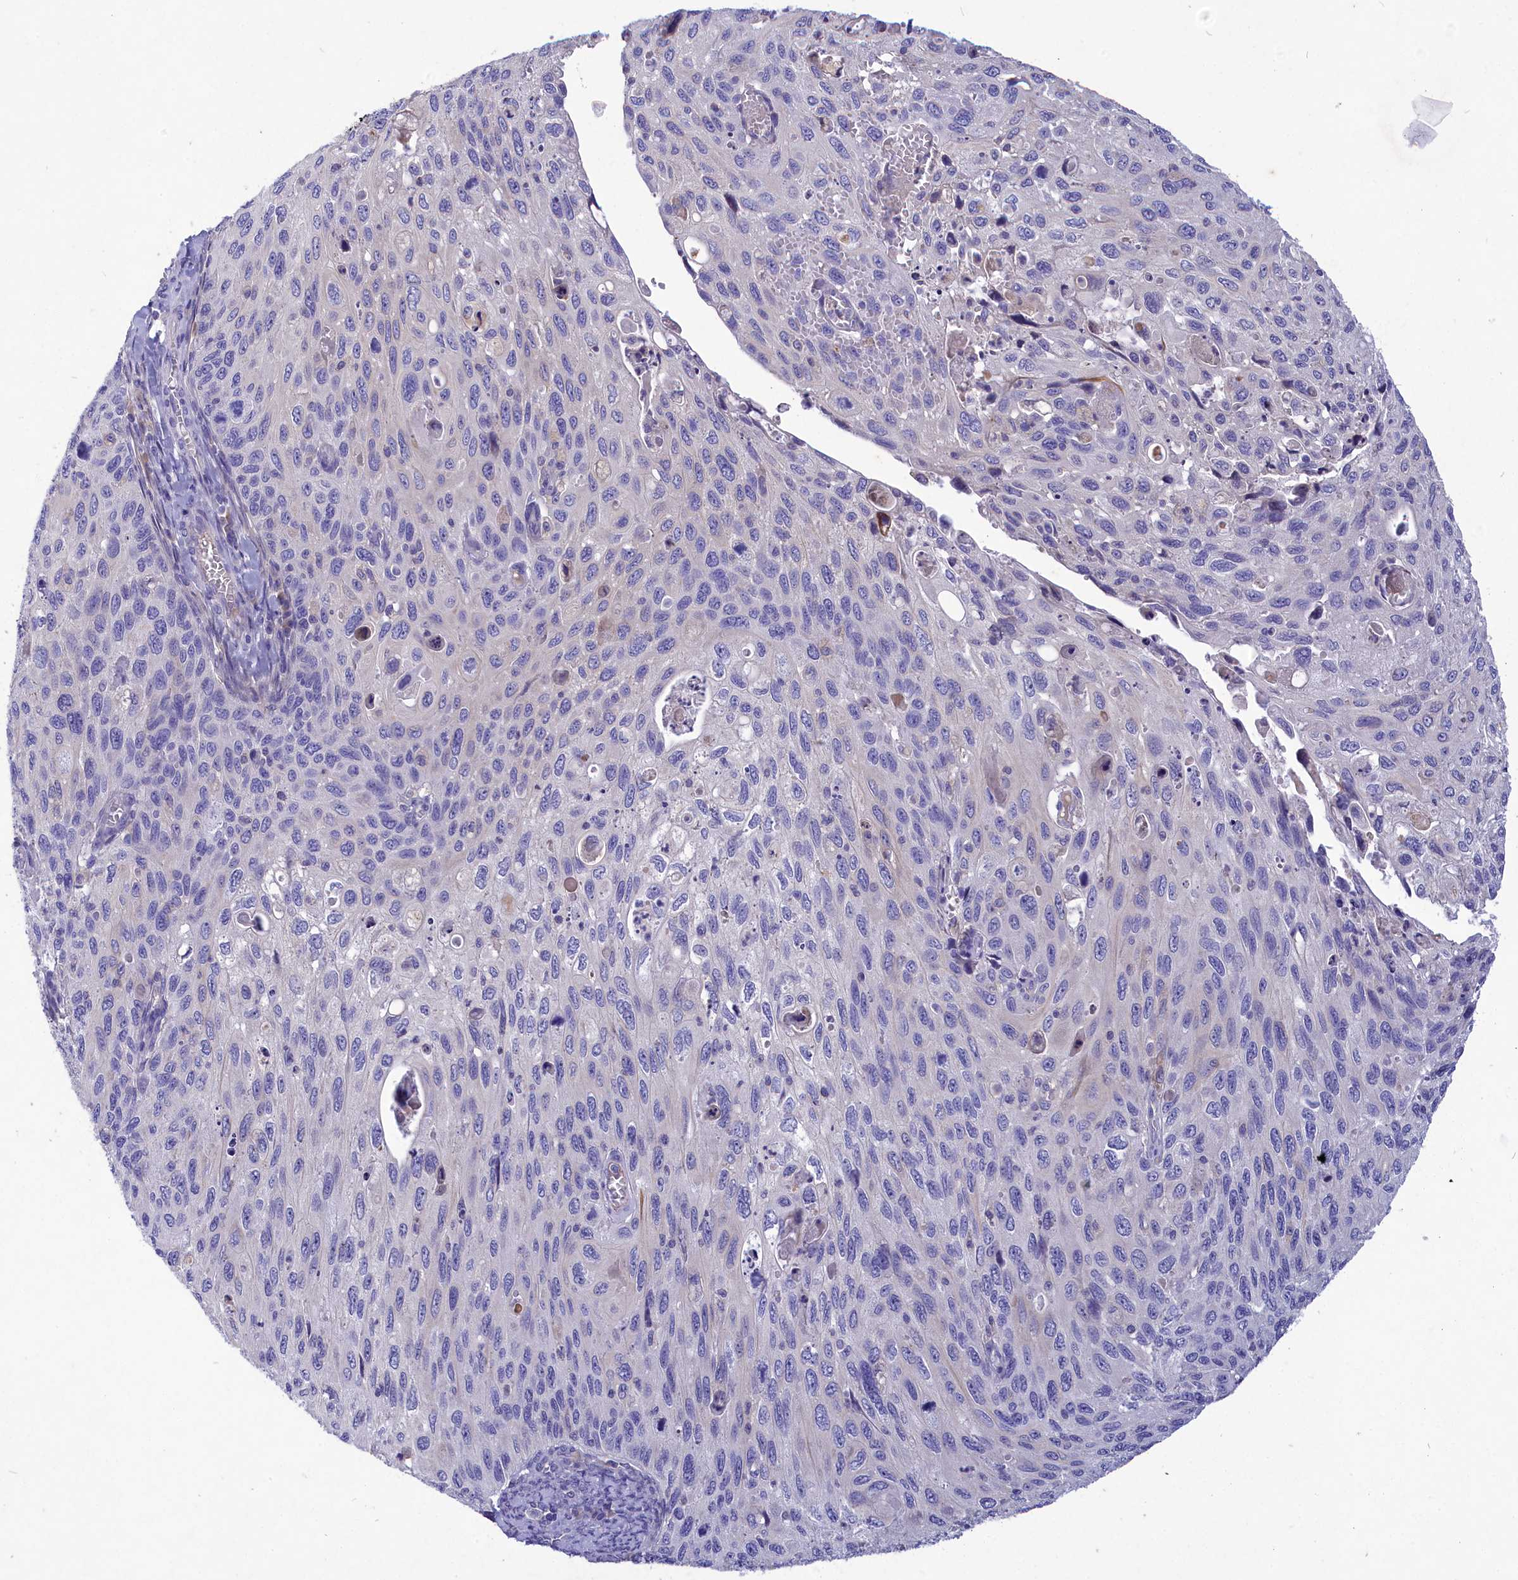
{"staining": {"intensity": "negative", "quantity": "none", "location": "none"}, "tissue": "cervical cancer", "cell_type": "Tumor cells", "image_type": "cancer", "snomed": [{"axis": "morphology", "description": "Squamous cell carcinoma, NOS"}, {"axis": "topography", "description": "Cervix"}], "caption": "This histopathology image is of squamous cell carcinoma (cervical) stained with immunohistochemistry to label a protein in brown with the nuclei are counter-stained blue. There is no positivity in tumor cells.", "gene": "DEFB119", "patient": {"sex": "female", "age": 70}}